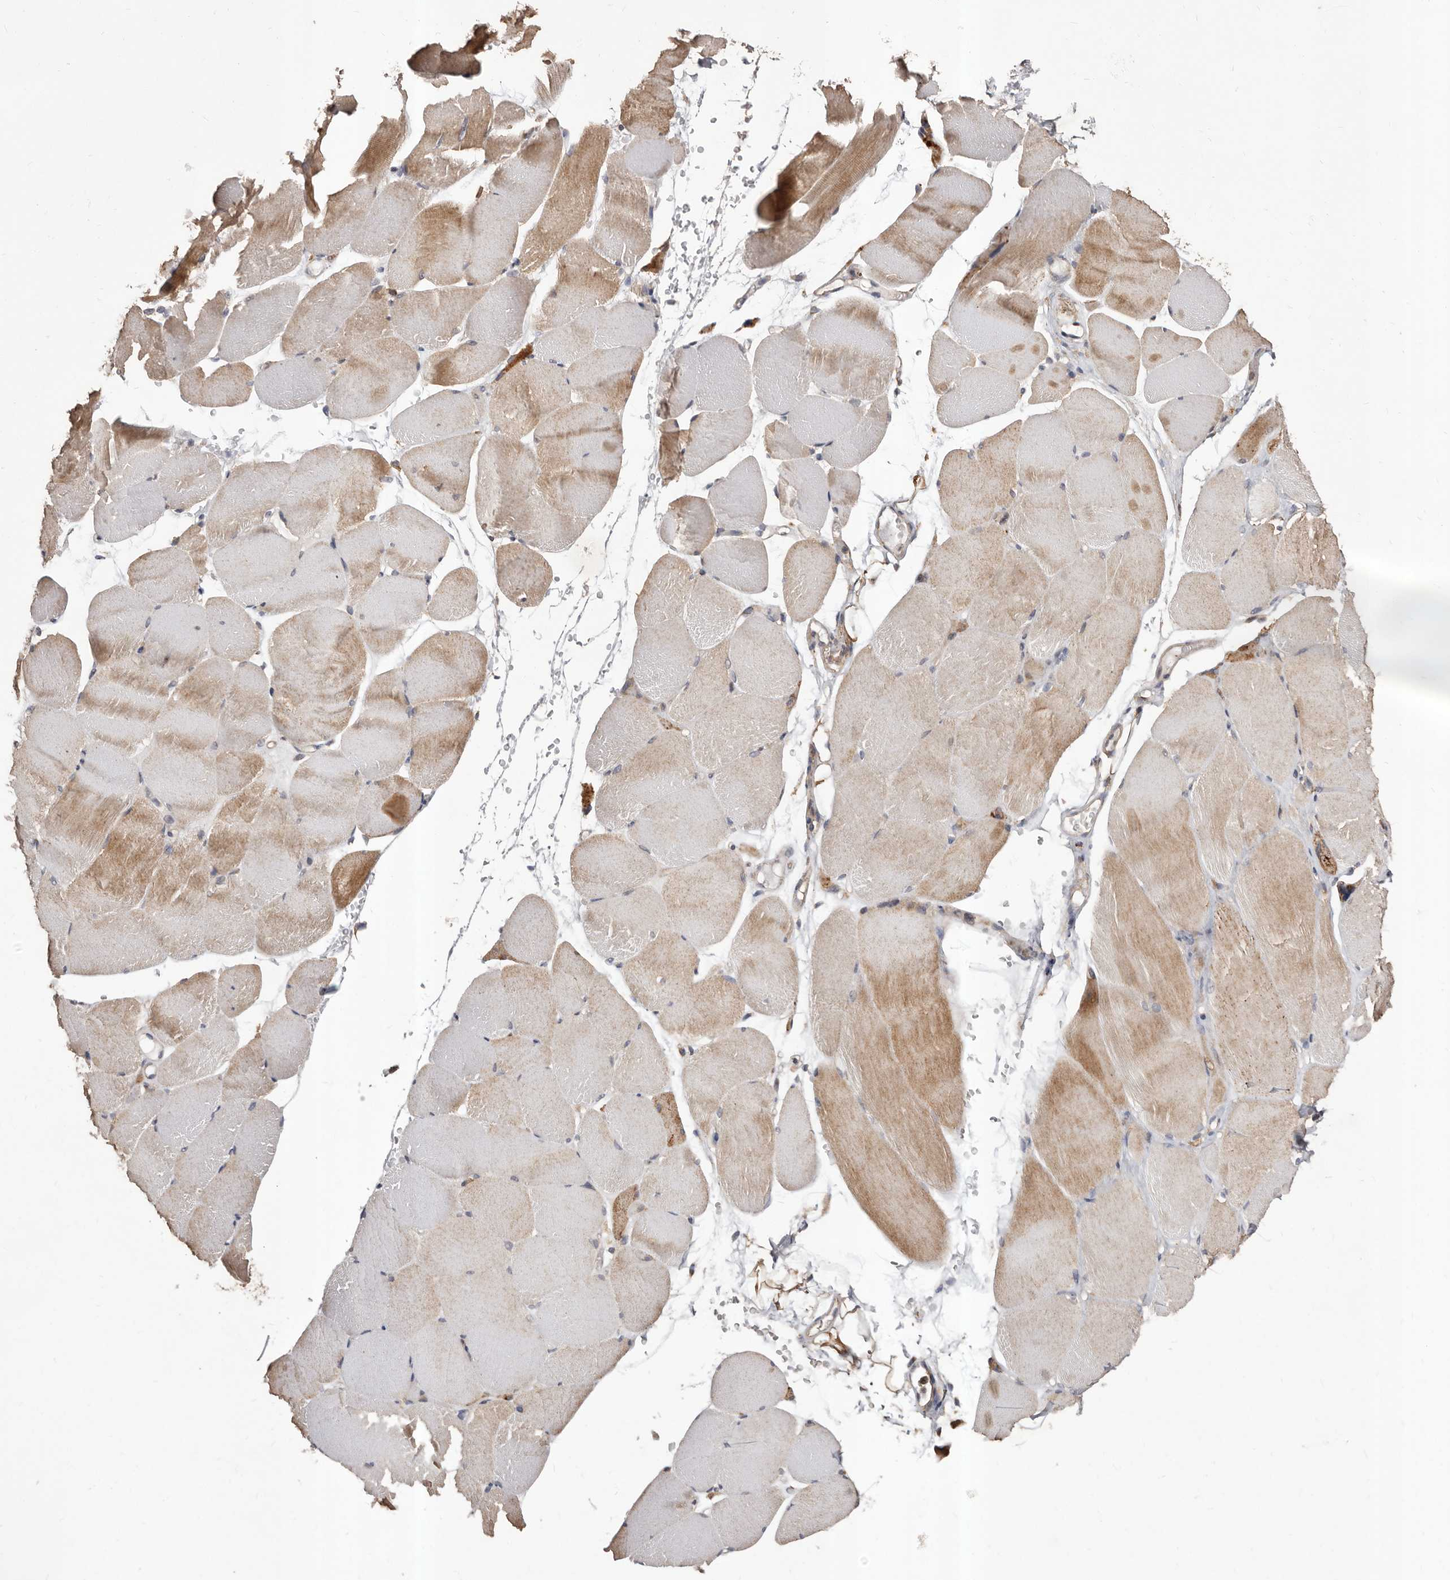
{"staining": {"intensity": "weak", "quantity": "25%-75%", "location": "cytoplasmic/membranous"}, "tissue": "skeletal muscle", "cell_type": "Myocytes", "image_type": "normal", "snomed": [{"axis": "morphology", "description": "Normal tissue, NOS"}, {"axis": "topography", "description": "Skeletal muscle"}, {"axis": "topography", "description": "Parathyroid gland"}], "caption": "IHC staining of benign skeletal muscle, which demonstrates low levels of weak cytoplasmic/membranous staining in approximately 25%-75% of myocytes indicating weak cytoplasmic/membranous protein positivity. The staining was performed using DAB (brown) for protein detection and nuclei were counterstained in hematoxylin (blue).", "gene": "STEAP2", "patient": {"sex": "female", "age": 37}}